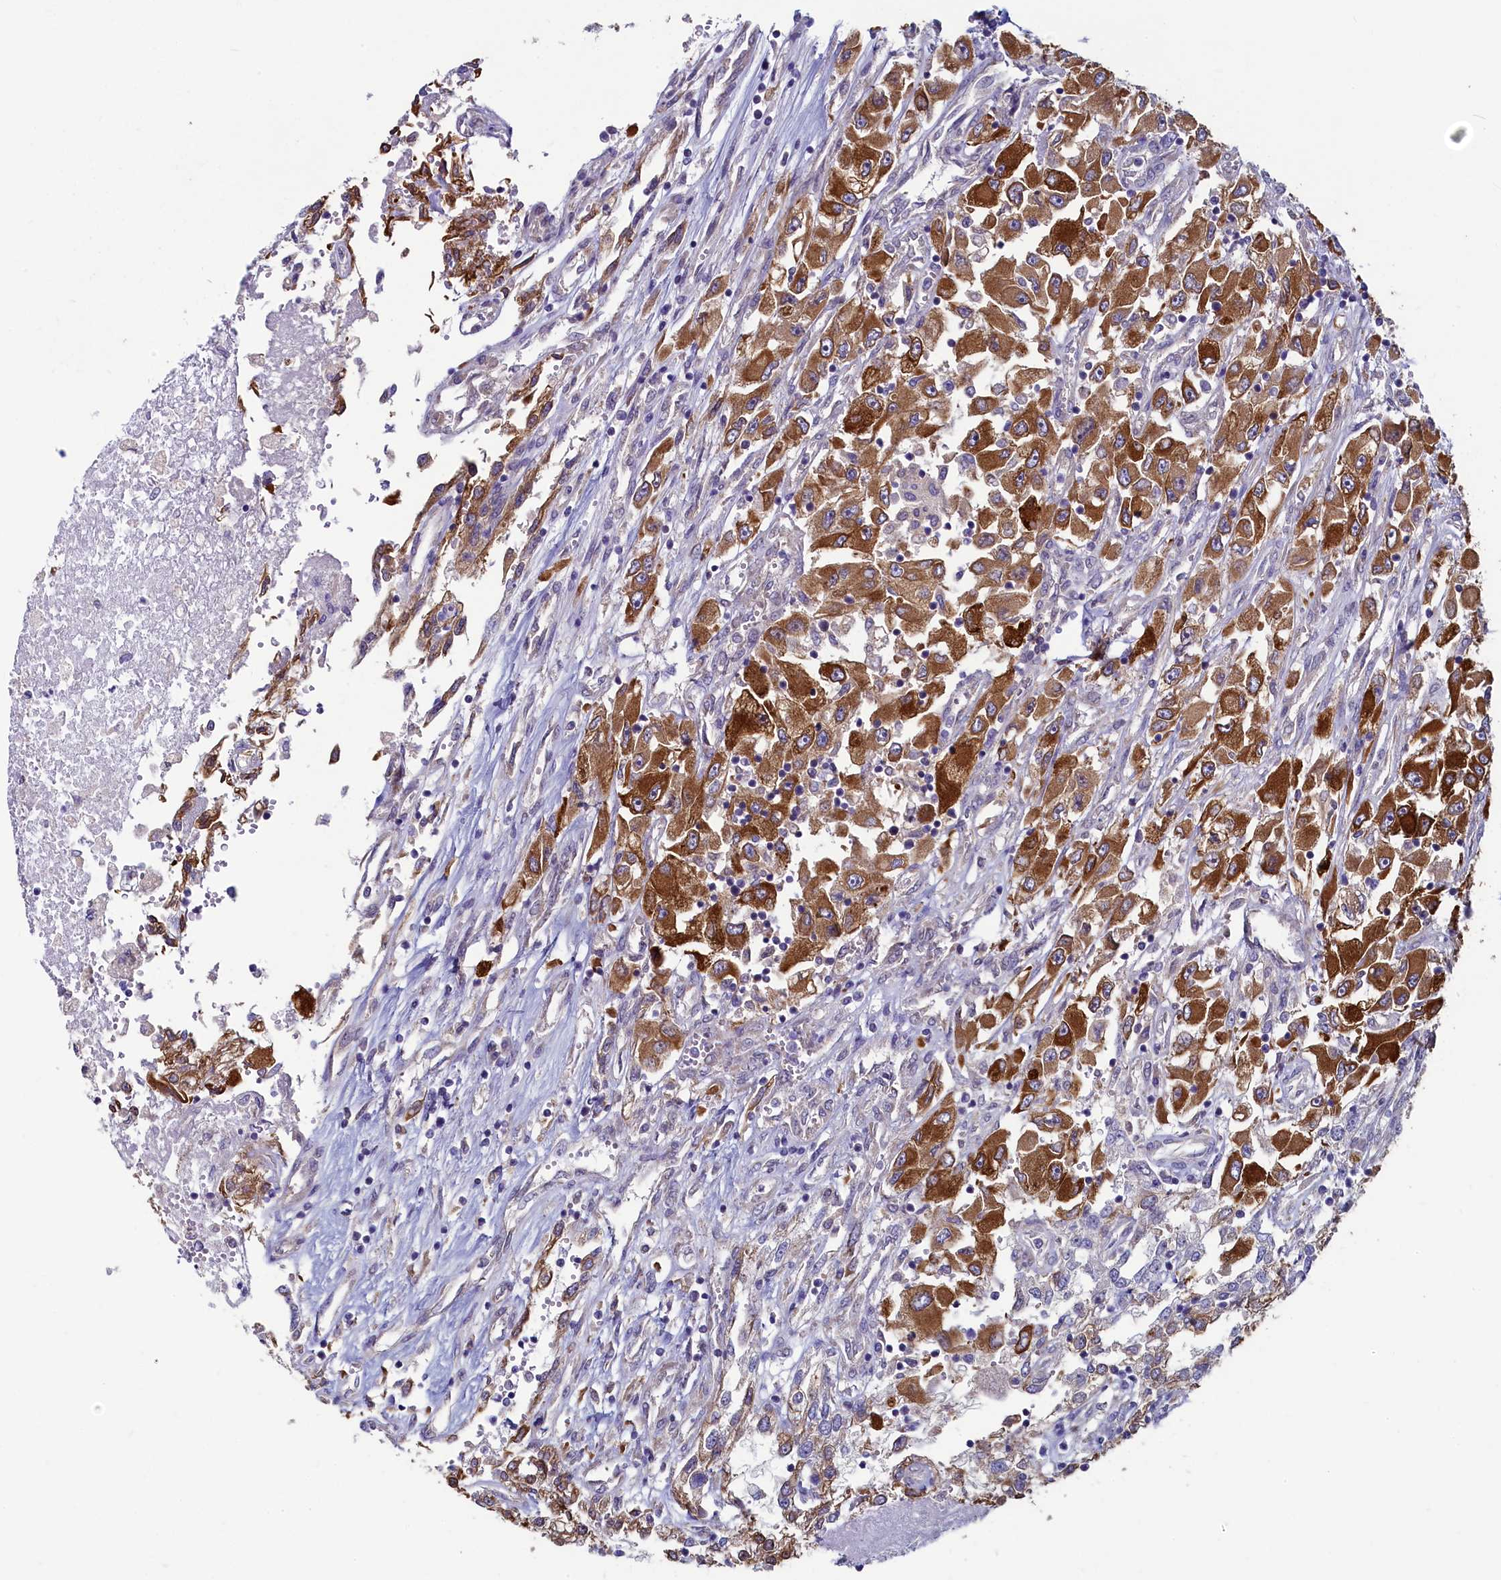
{"staining": {"intensity": "strong", "quantity": ">75%", "location": "cytoplasmic/membranous"}, "tissue": "renal cancer", "cell_type": "Tumor cells", "image_type": "cancer", "snomed": [{"axis": "morphology", "description": "Adenocarcinoma, NOS"}, {"axis": "topography", "description": "Kidney"}], "caption": "DAB (3,3'-diaminobenzidine) immunohistochemical staining of human renal cancer (adenocarcinoma) shows strong cytoplasmic/membranous protein expression in about >75% of tumor cells.", "gene": "SPATA2L", "patient": {"sex": "female", "age": 52}}